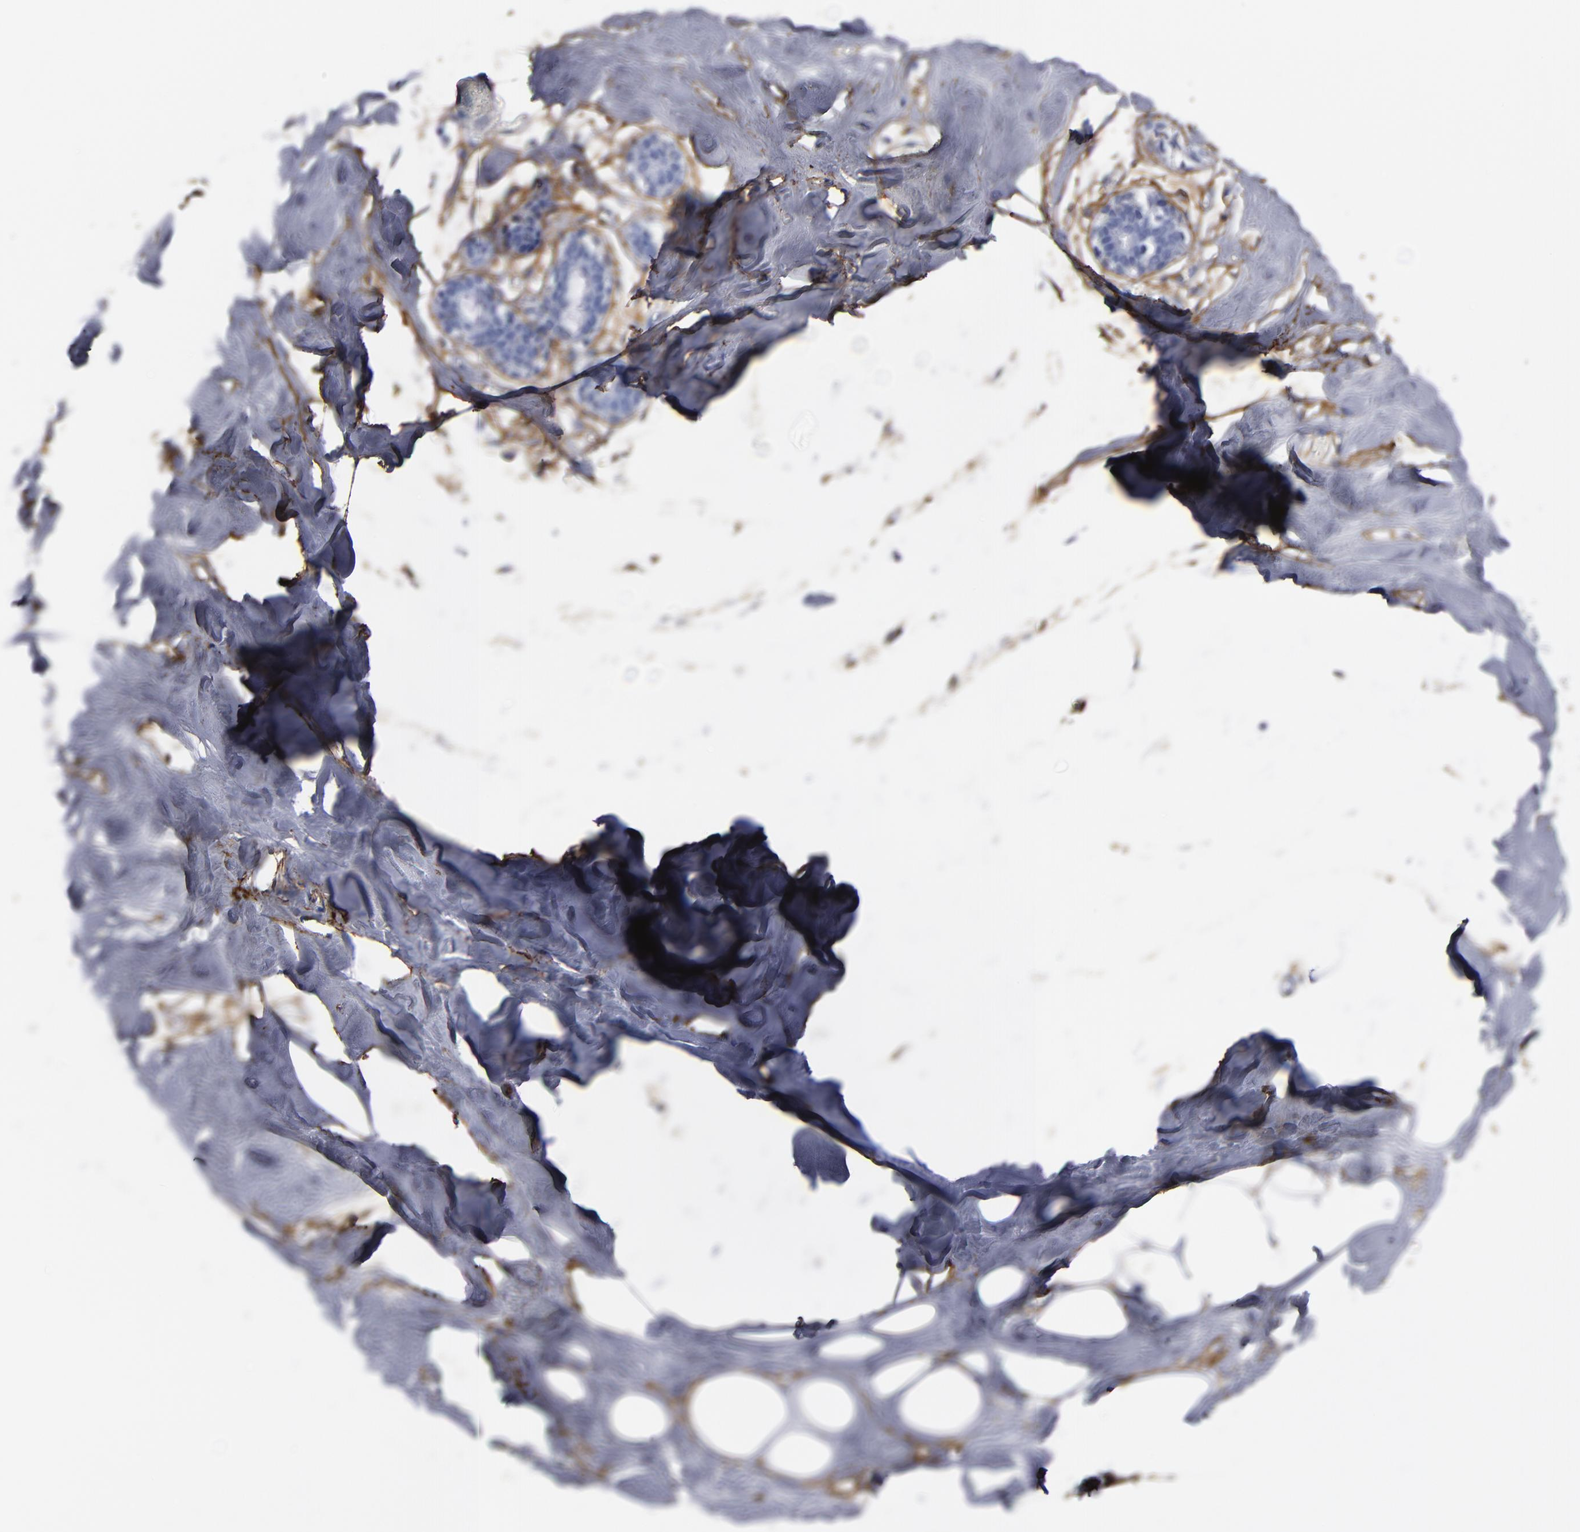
{"staining": {"intensity": "moderate", "quantity": ">75%", "location": "cytoplasmic/membranous"}, "tissue": "breast", "cell_type": "Adipocytes", "image_type": "normal", "snomed": [{"axis": "morphology", "description": "Normal tissue, NOS"}, {"axis": "topography", "description": "Breast"}, {"axis": "topography", "description": "Soft tissue"}], "caption": "Immunohistochemistry (IHC) staining of normal breast, which displays medium levels of moderate cytoplasmic/membranous expression in approximately >75% of adipocytes indicating moderate cytoplasmic/membranous protein staining. The staining was performed using DAB (3,3'-diaminobenzidine) (brown) for protein detection and nuclei were counterstained in hematoxylin (blue).", "gene": "EMILIN1", "patient": {"sex": "female", "age": 25}}